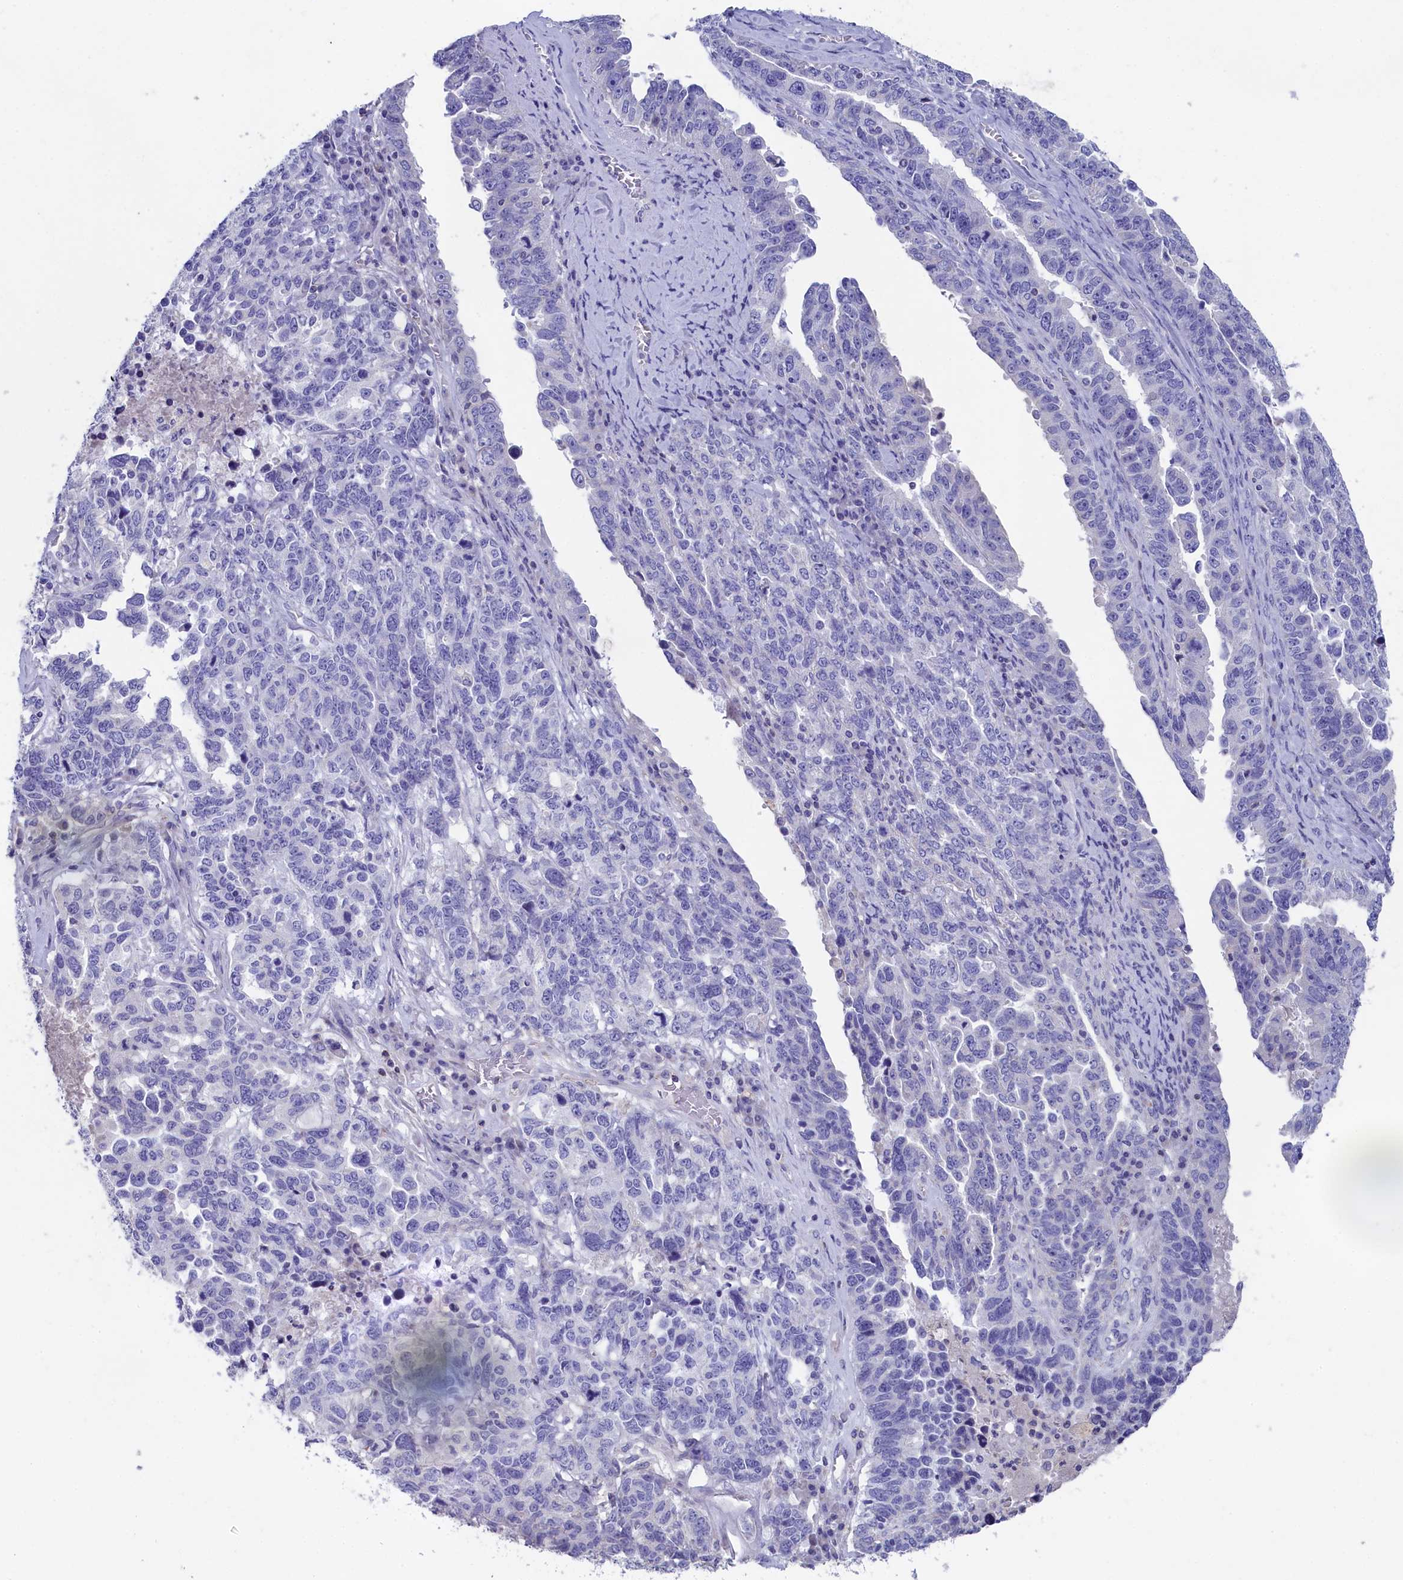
{"staining": {"intensity": "negative", "quantity": "none", "location": "none"}, "tissue": "ovarian cancer", "cell_type": "Tumor cells", "image_type": "cancer", "snomed": [{"axis": "morphology", "description": "Carcinoma, endometroid"}, {"axis": "topography", "description": "Ovary"}], "caption": "DAB (3,3'-diaminobenzidine) immunohistochemical staining of human ovarian cancer shows no significant positivity in tumor cells.", "gene": "PRDM12", "patient": {"sex": "female", "age": 62}}